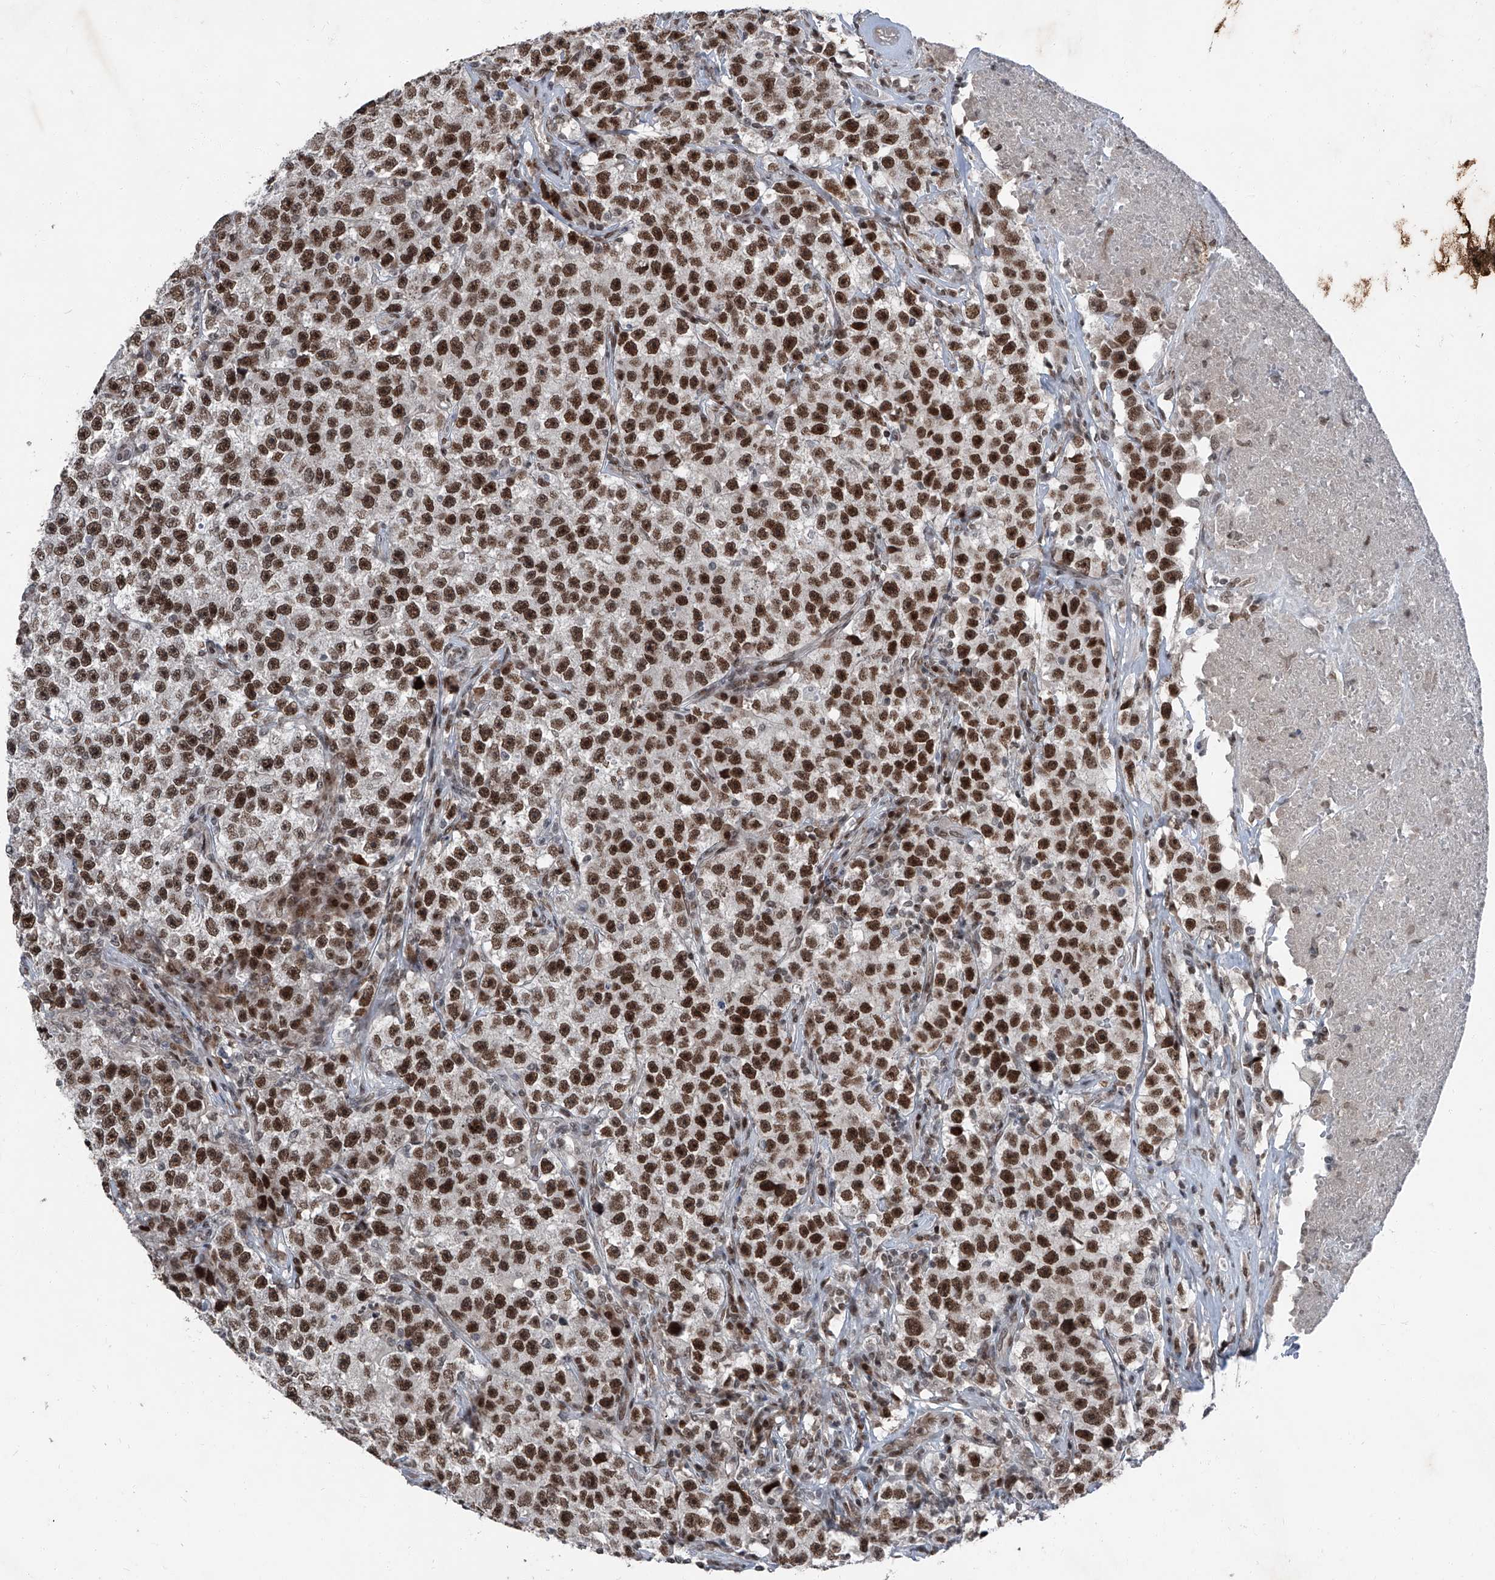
{"staining": {"intensity": "strong", "quantity": ">75%", "location": "nuclear"}, "tissue": "testis cancer", "cell_type": "Tumor cells", "image_type": "cancer", "snomed": [{"axis": "morphology", "description": "Seminoma, NOS"}, {"axis": "topography", "description": "Testis"}], "caption": "Testis seminoma stained with a protein marker shows strong staining in tumor cells.", "gene": "BMI1", "patient": {"sex": "male", "age": 22}}